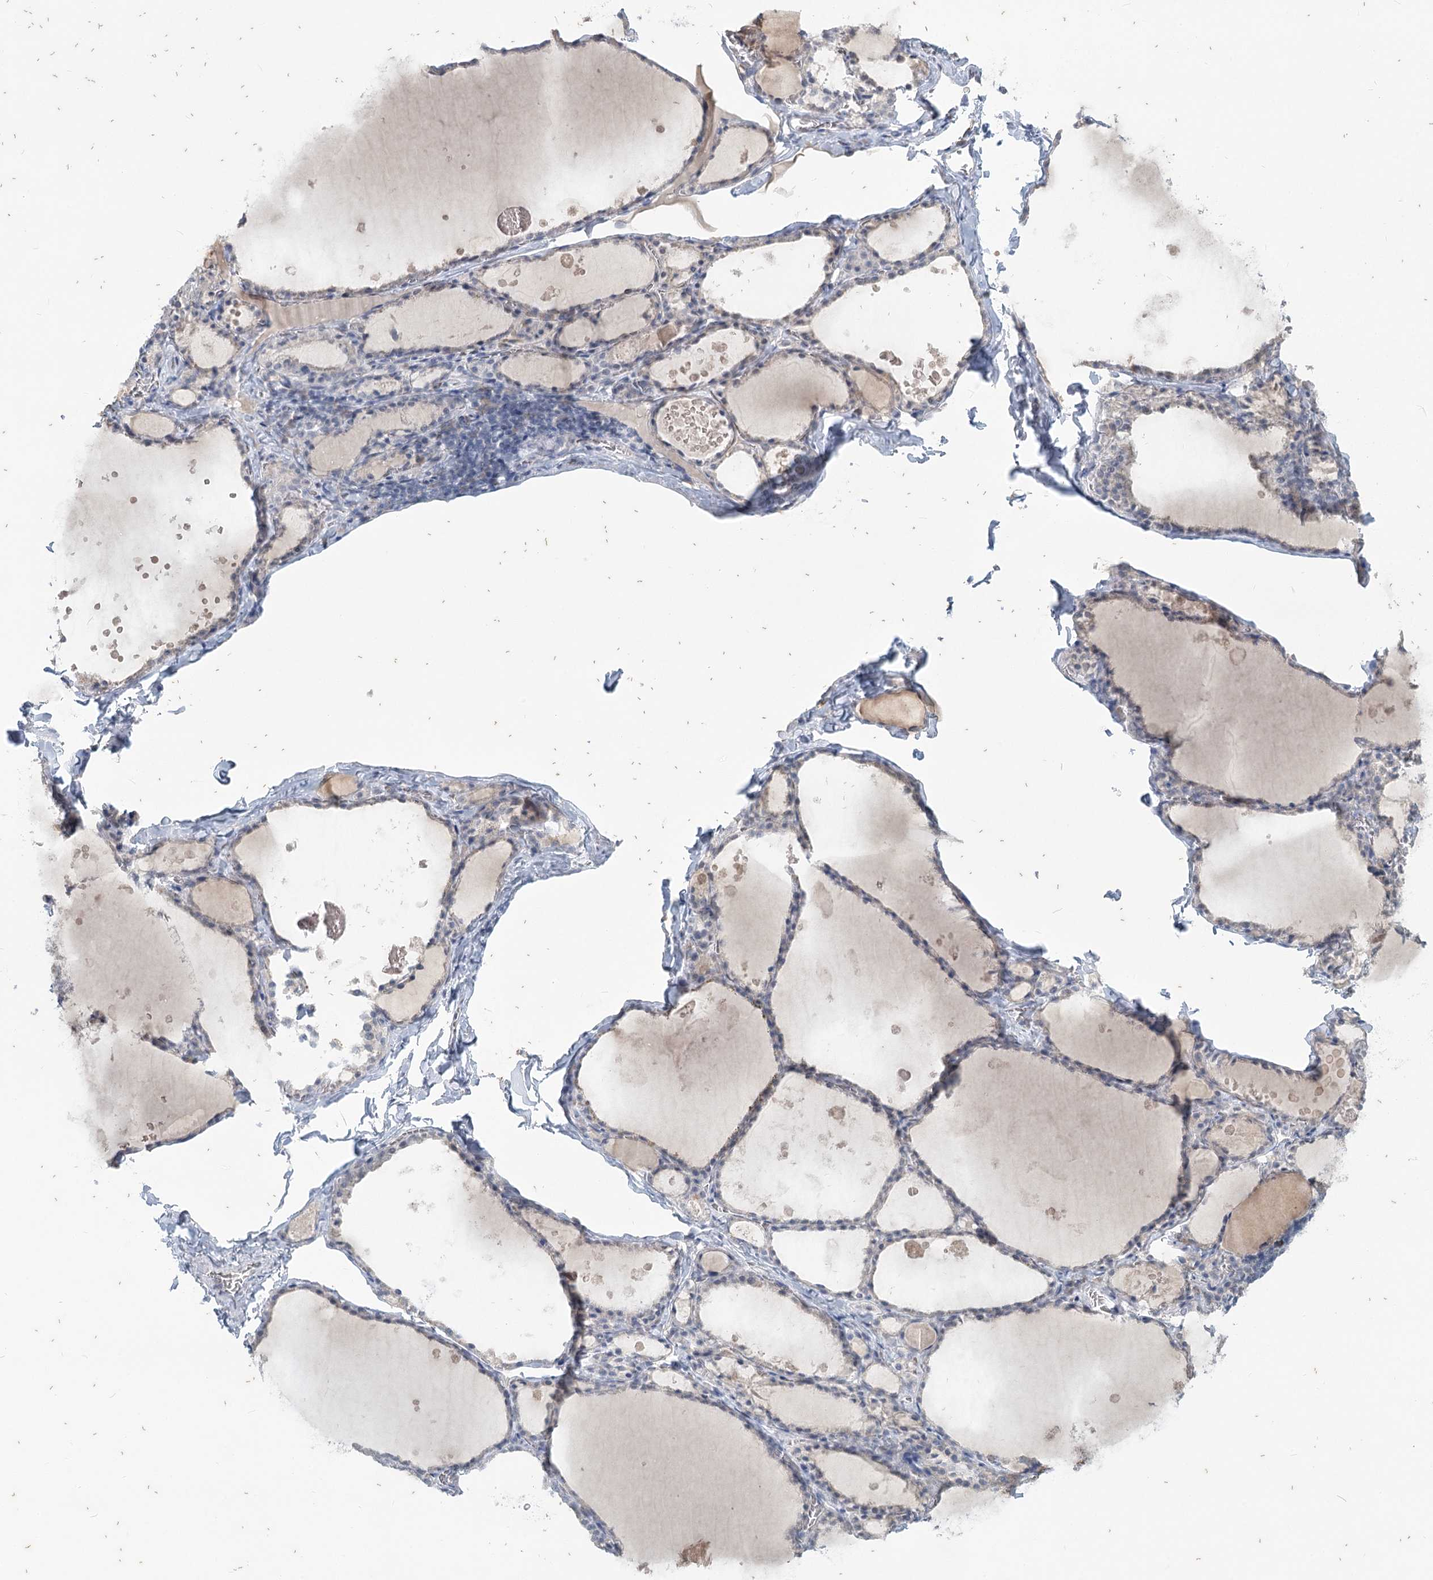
{"staining": {"intensity": "negative", "quantity": "none", "location": "none"}, "tissue": "thyroid gland", "cell_type": "Glandular cells", "image_type": "normal", "snomed": [{"axis": "morphology", "description": "Normal tissue, NOS"}, {"axis": "topography", "description": "Thyroid gland"}], "caption": "This photomicrograph is of benign thyroid gland stained with IHC to label a protein in brown with the nuclei are counter-stained blue. There is no staining in glandular cells.", "gene": "SLC9A3", "patient": {"sex": "male", "age": 56}}